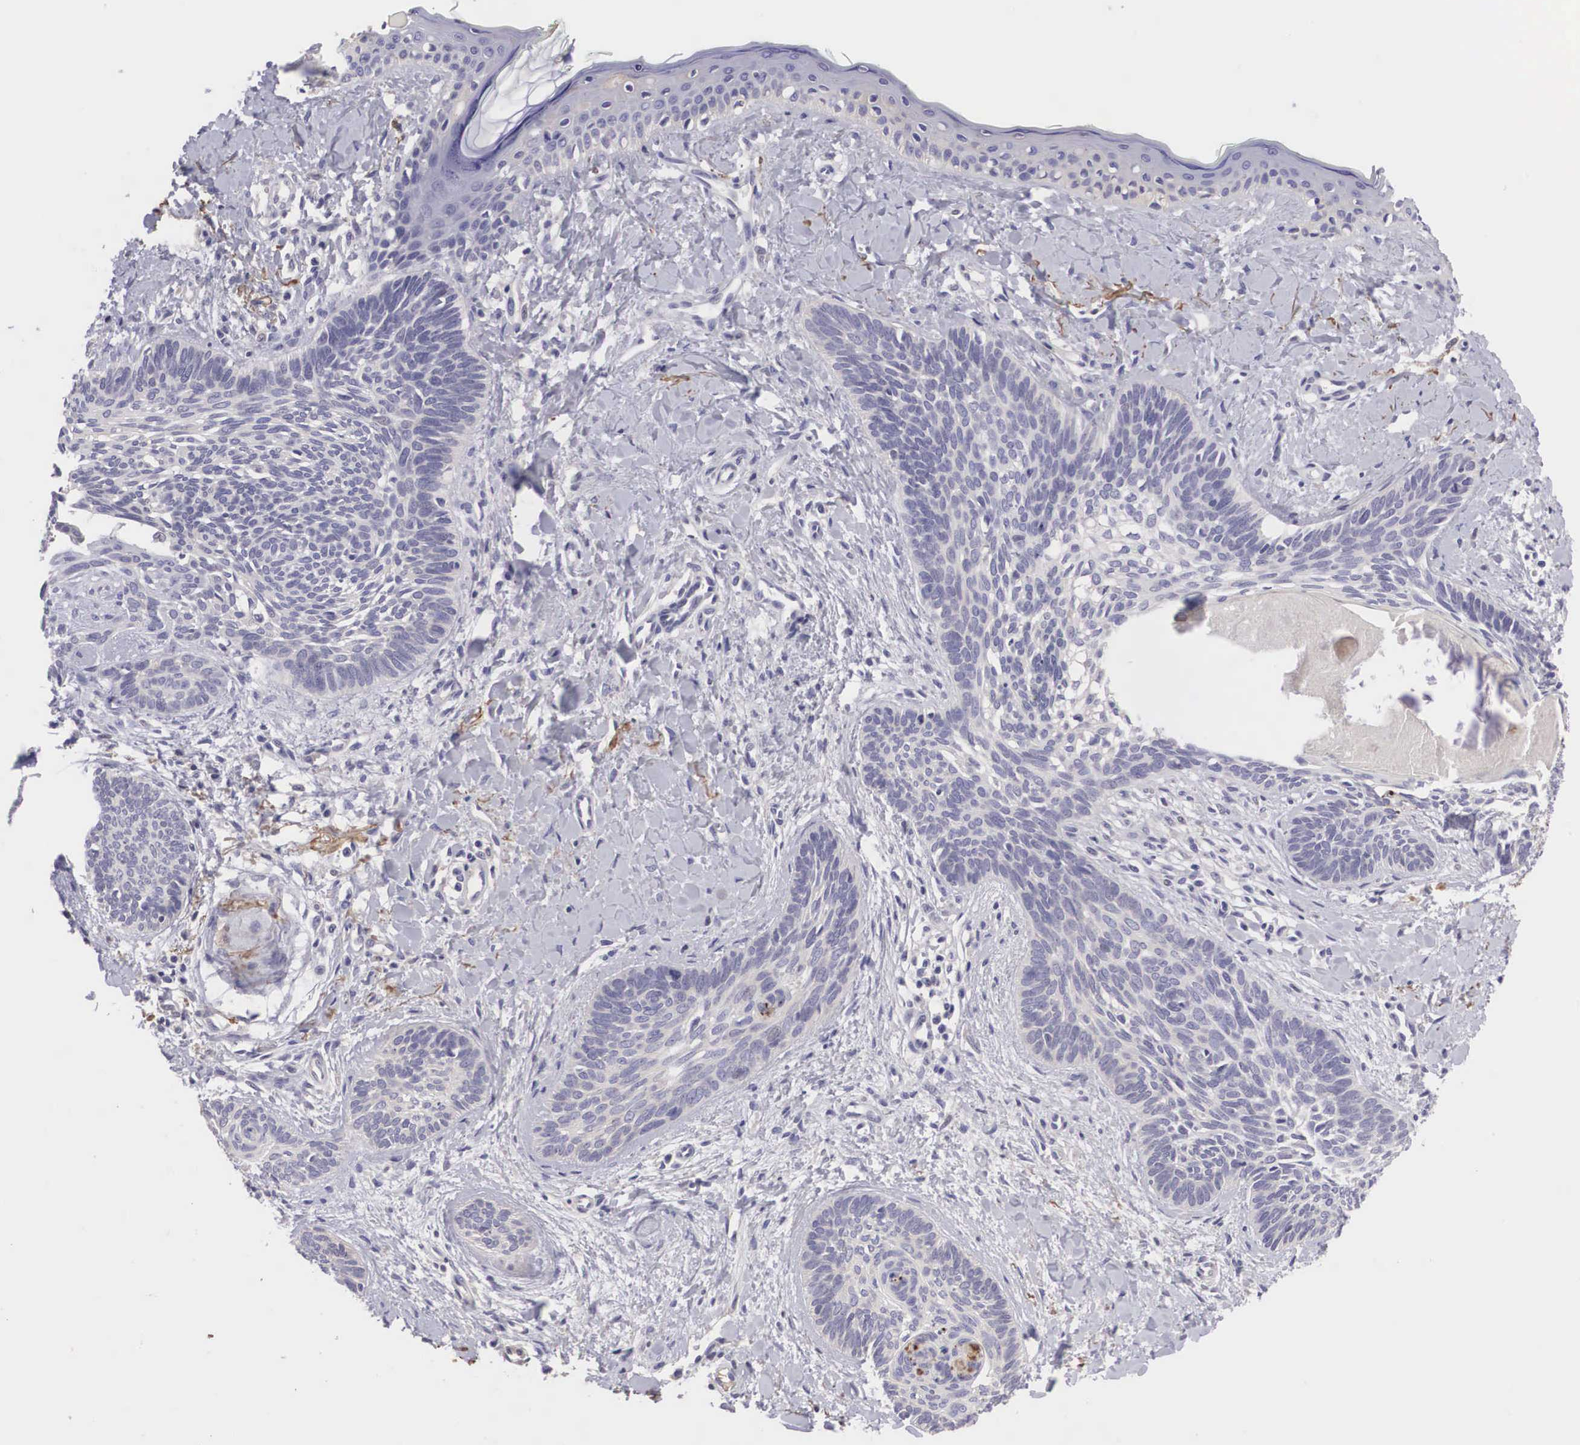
{"staining": {"intensity": "negative", "quantity": "none", "location": "none"}, "tissue": "skin cancer", "cell_type": "Tumor cells", "image_type": "cancer", "snomed": [{"axis": "morphology", "description": "Basal cell carcinoma"}, {"axis": "topography", "description": "Skin"}], "caption": "Immunohistochemical staining of human basal cell carcinoma (skin) shows no significant staining in tumor cells.", "gene": "CLU", "patient": {"sex": "female", "age": 81}}